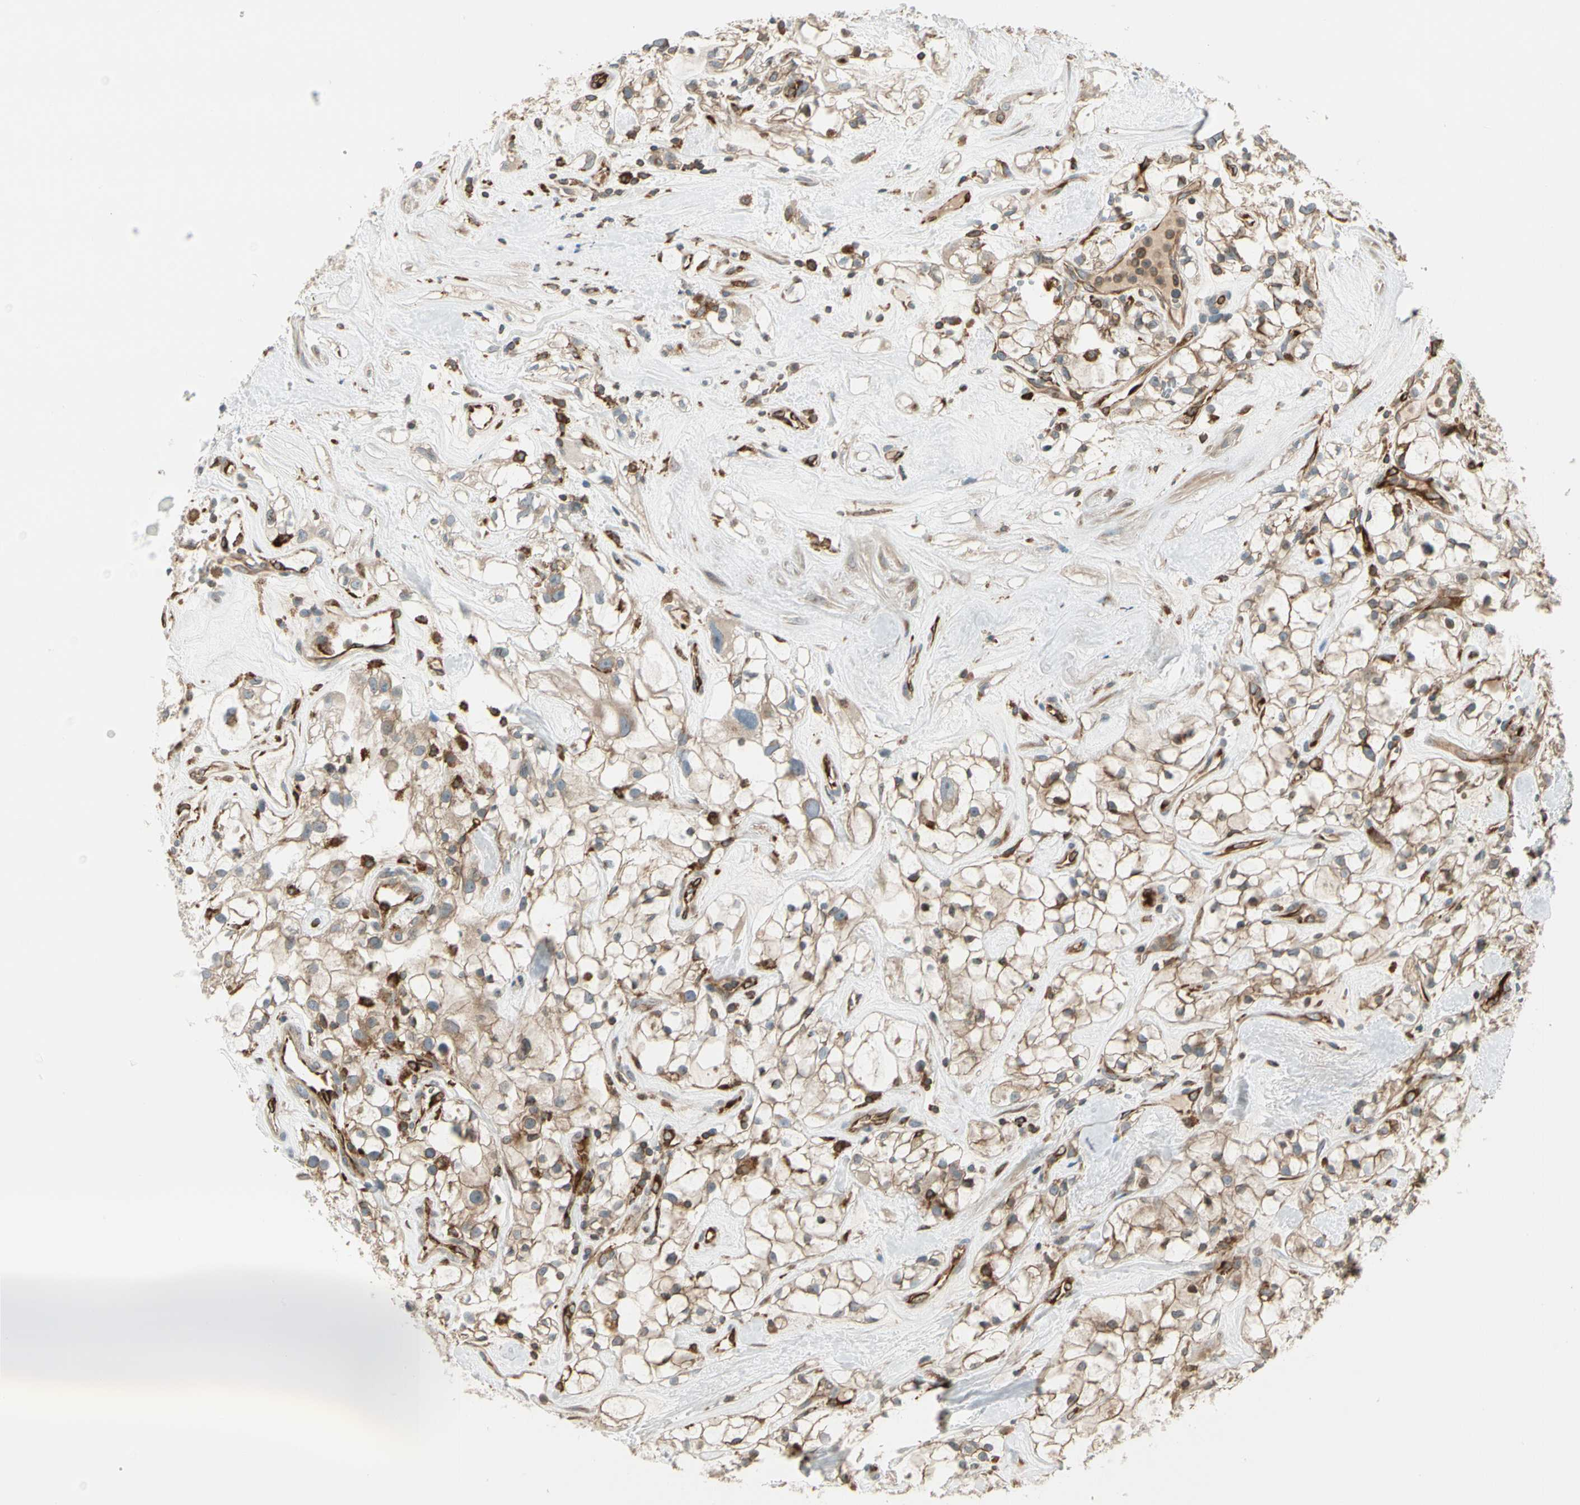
{"staining": {"intensity": "weak", "quantity": ">75%", "location": "cytoplasmic/membranous"}, "tissue": "renal cancer", "cell_type": "Tumor cells", "image_type": "cancer", "snomed": [{"axis": "morphology", "description": "Adenocarcinoma, NOS"}, {"axis": "topography", "description": "Kidney"}], "caption": "Weak cytoplasmic/membranous expression for a protein is seen in about >75% of tumor cells of adenocarcinoma (renal) using immunohistochemistry.", "gene": "TRIO", "patient": {"sex": "female", "age": 60}}